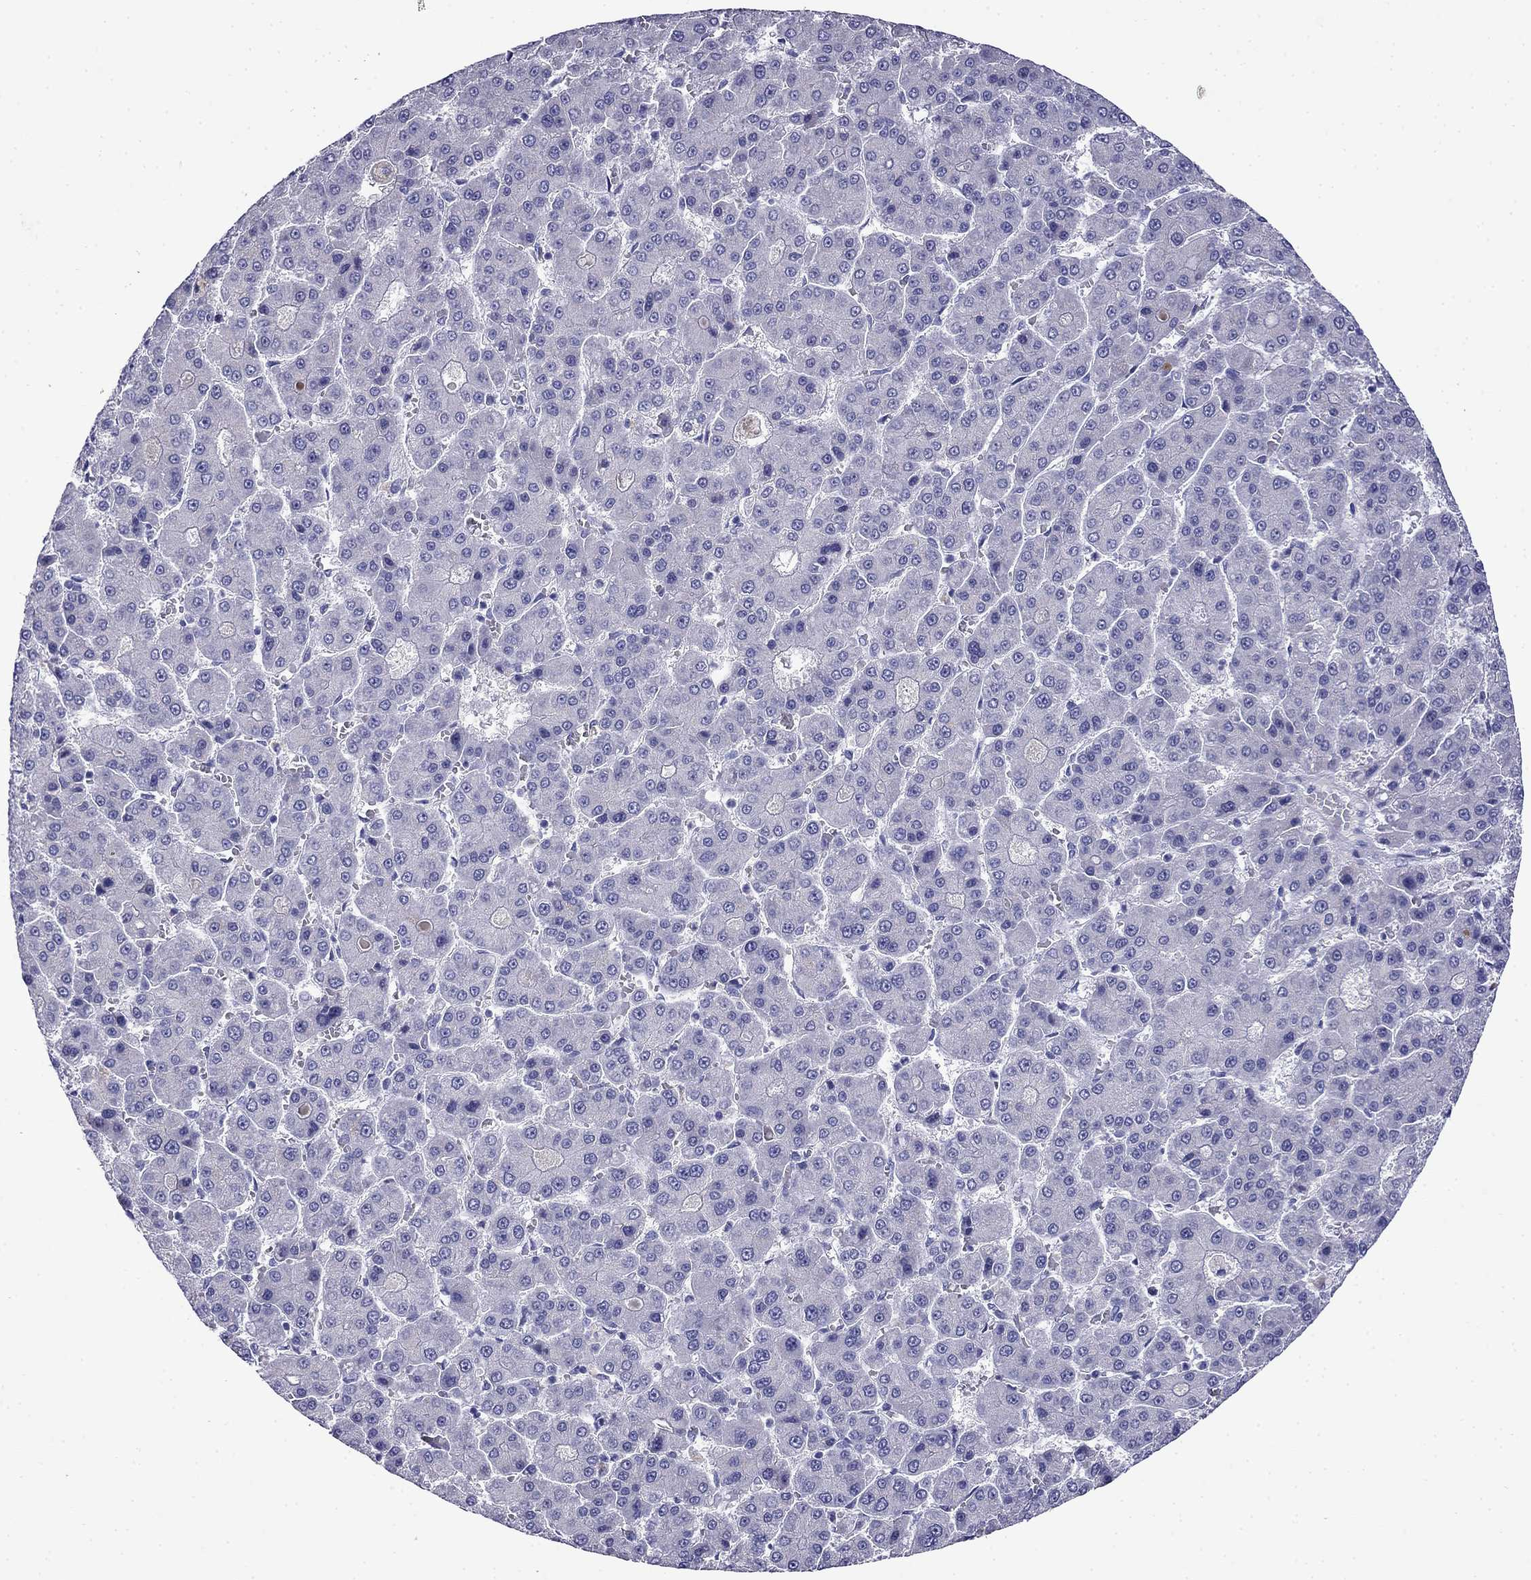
{"staining": {"intensity": "negative", "quantity": "none", "location": "none"}, "tissue": "liver cancer", "cell_type": "Tumor cells", "image_type": "cancer", "snomed": [{"axis": "morphology", "description": "Carcinoma, Hepatocellular, NOS"}, {"axis": "topography", "description": "Liver"}], "caption": "This is an IHC histopathology image of human hepatocellular carcinoma (liver). There is no staining in tumor cells.", "gene": "MYO15A", "patient": {"sex": "male", "age": 70}}